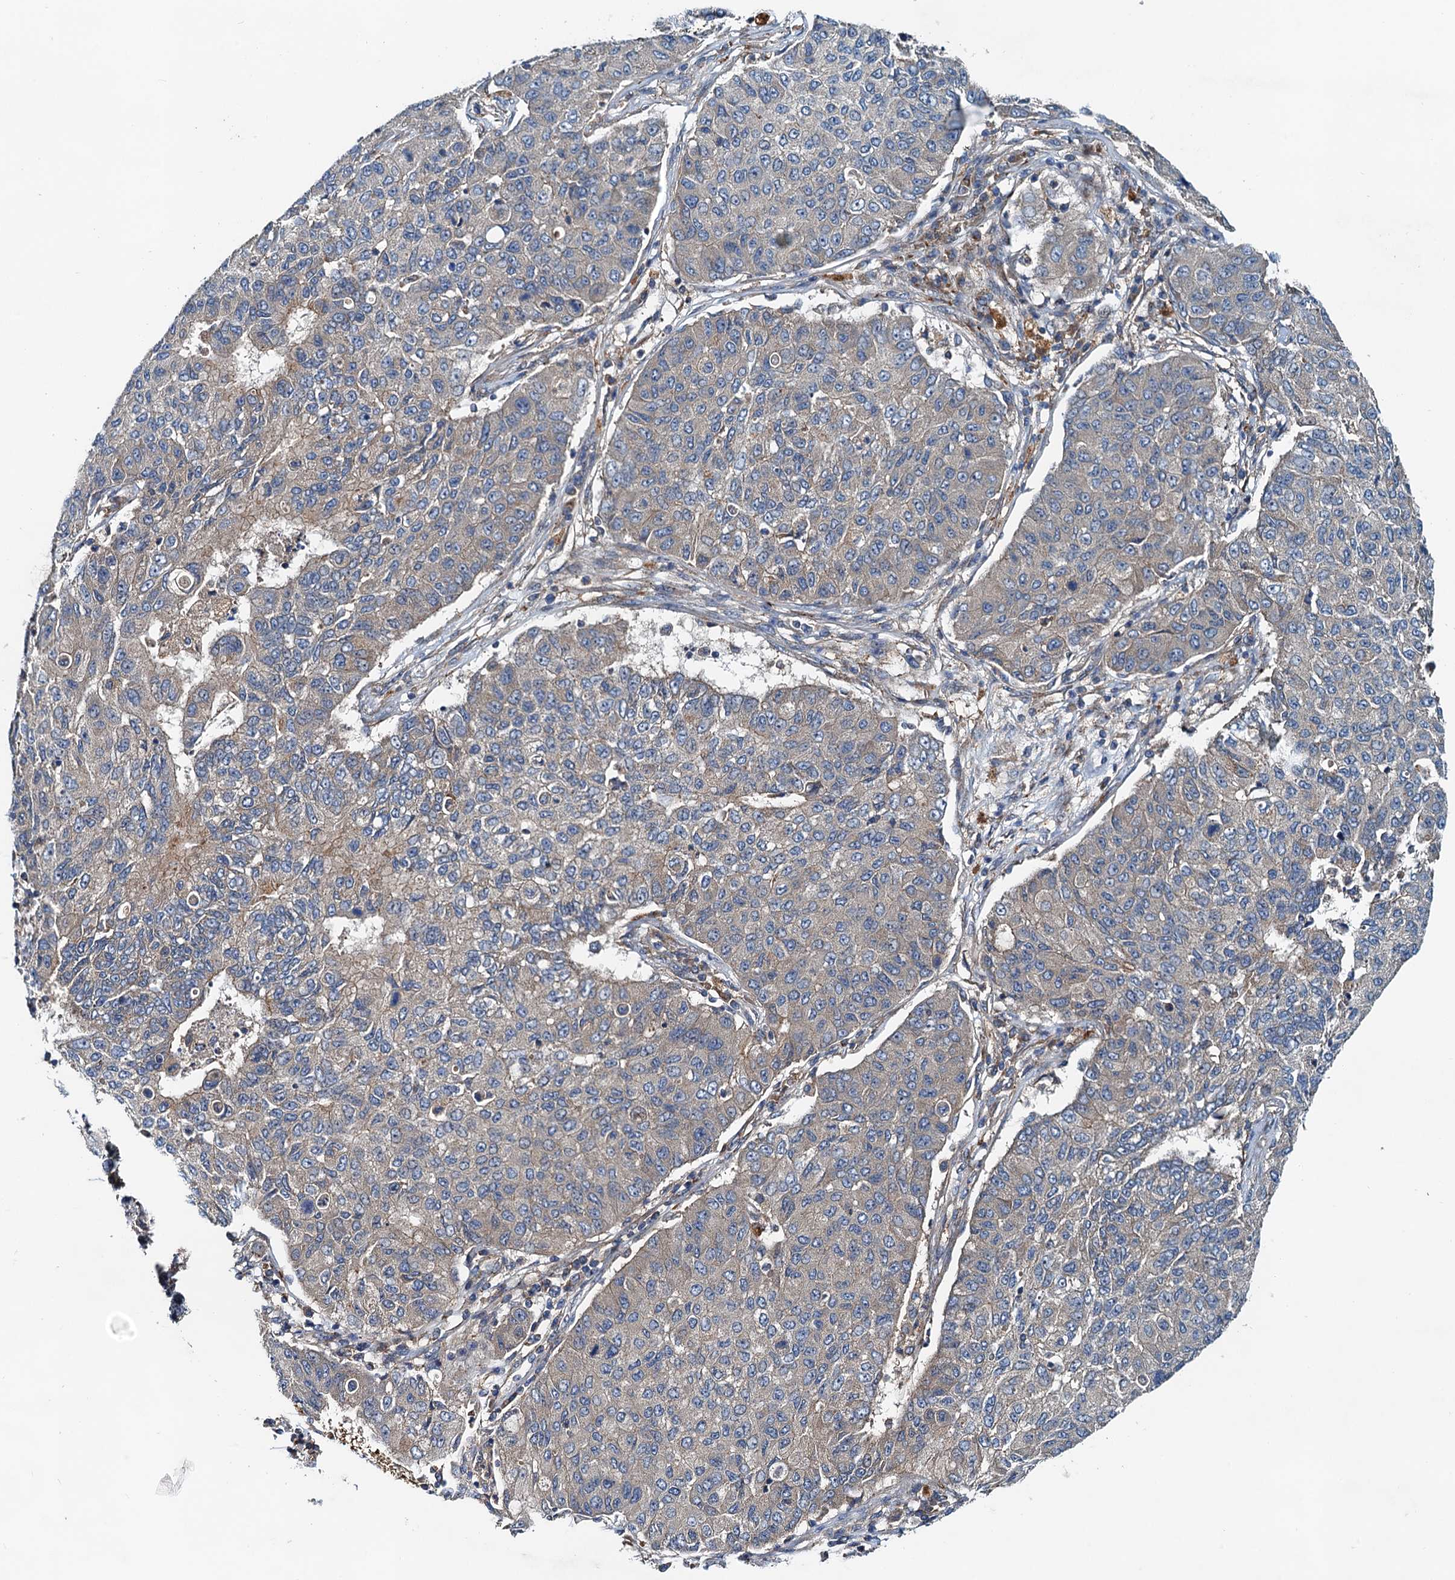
{"staining": {"intensity": "negative", "quantity": "none", "location": "none"}, "tissue": "lung cancer", "cell_type": "Tumor cells", "image_type": "cancer", "snomed": [{"axis": "morphology", "description": "Squamous cell carcinoma, NOS"}, {"axis": "topography", "description": "Lung"}], "caption": "There is no significant positivity in tumor cells of lung cancer (squamous cell carcinoma). (Immunohistochemistry, brightfield microscopy, high magnification).", "gene": "EFL1", "patient": {"sex": "male", "age": 74}}